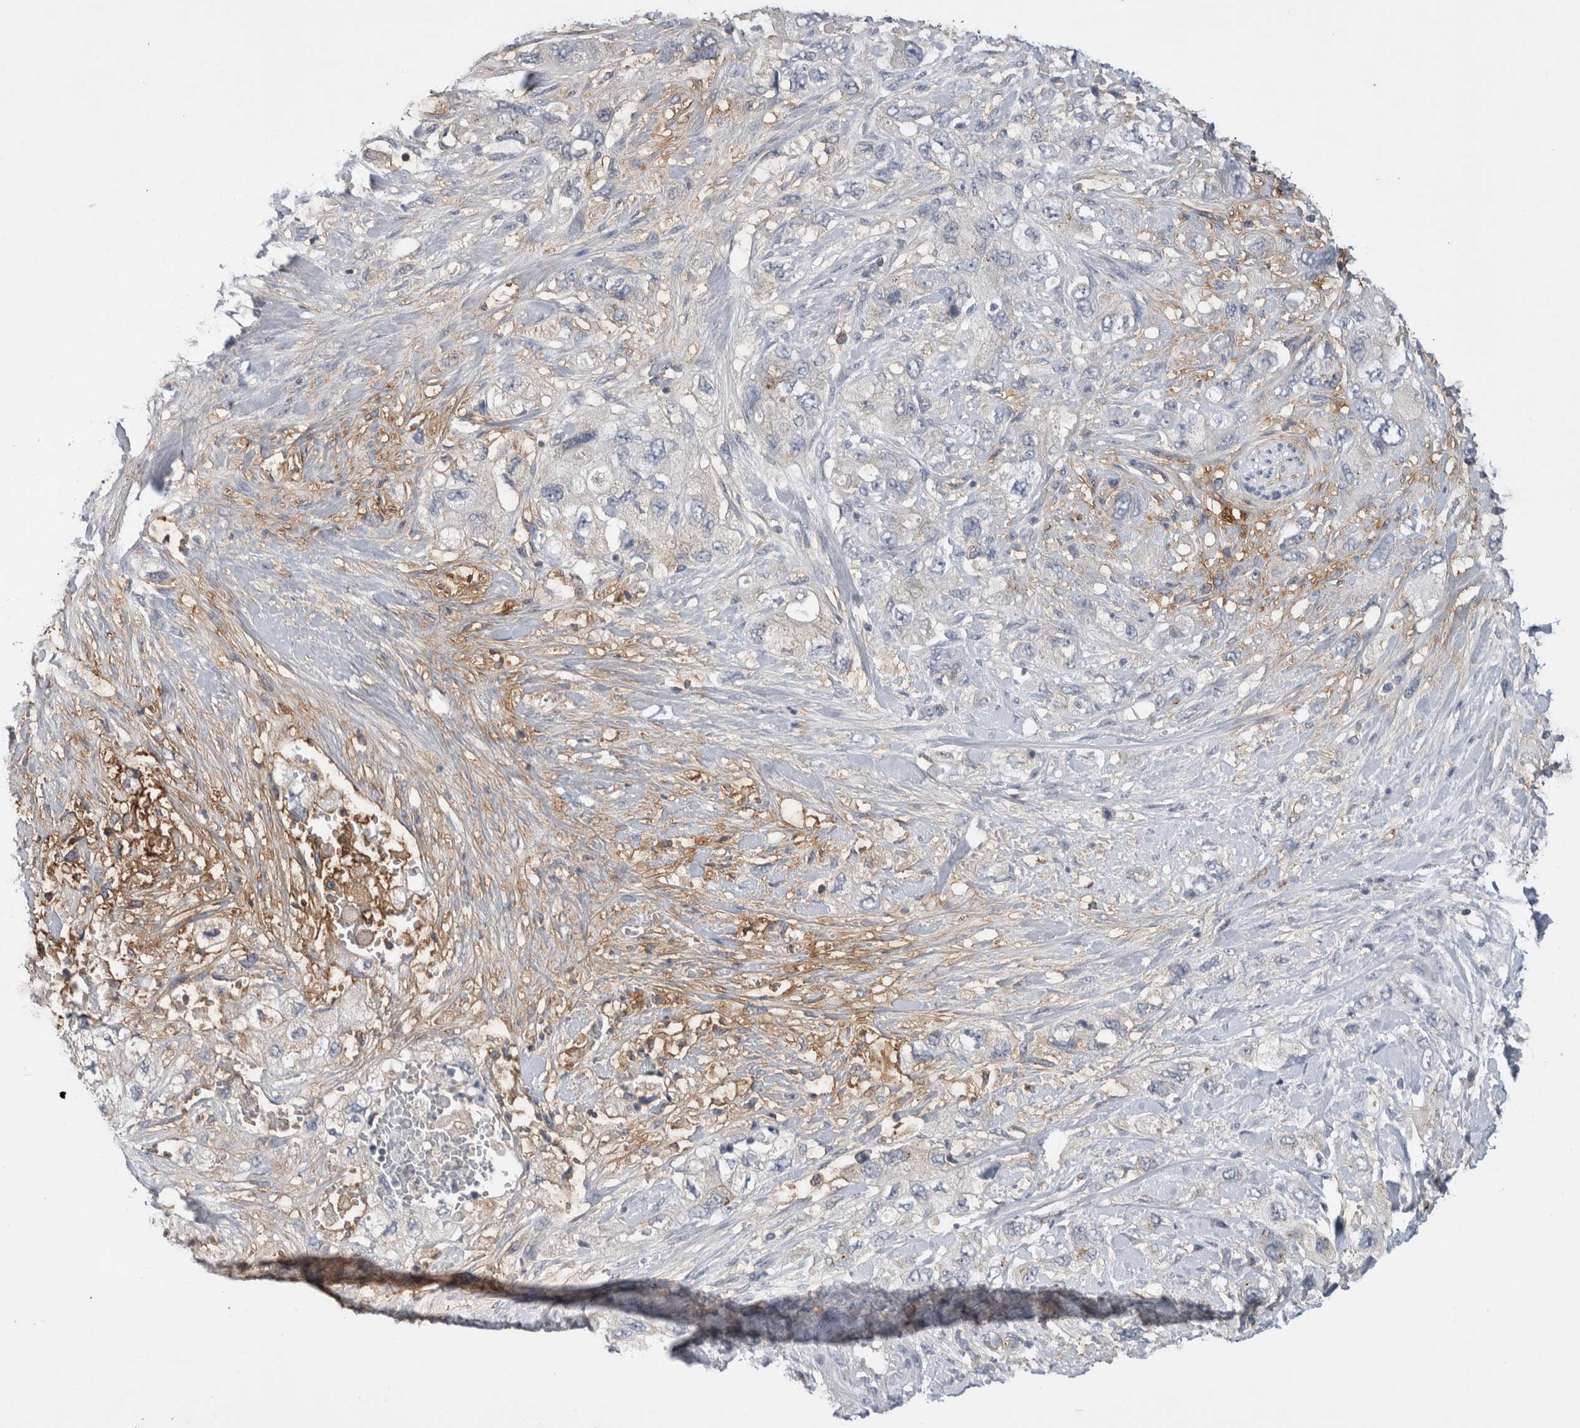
{"staining": {"intensity": "negative", "quantity": "none", "location": "none"}, "tissue": "pancreatic cancer", "cell_type": "Tumor cells", "image_type": "cancer", "snomed": [{"axis": "morphology", "description": "Adenocarcinoma, NOS"}, {"axis": "topography", "description": "Pancreas"}], "caption": "DAB (3,3'-diaminobenzidine) immunohistochemical staining of human pancreatic cancer (adenocarcinoma) shows no significant positivity in tumor cells.", "gene": "CEP131", "patient": {"sex": "female", "age": 73}}